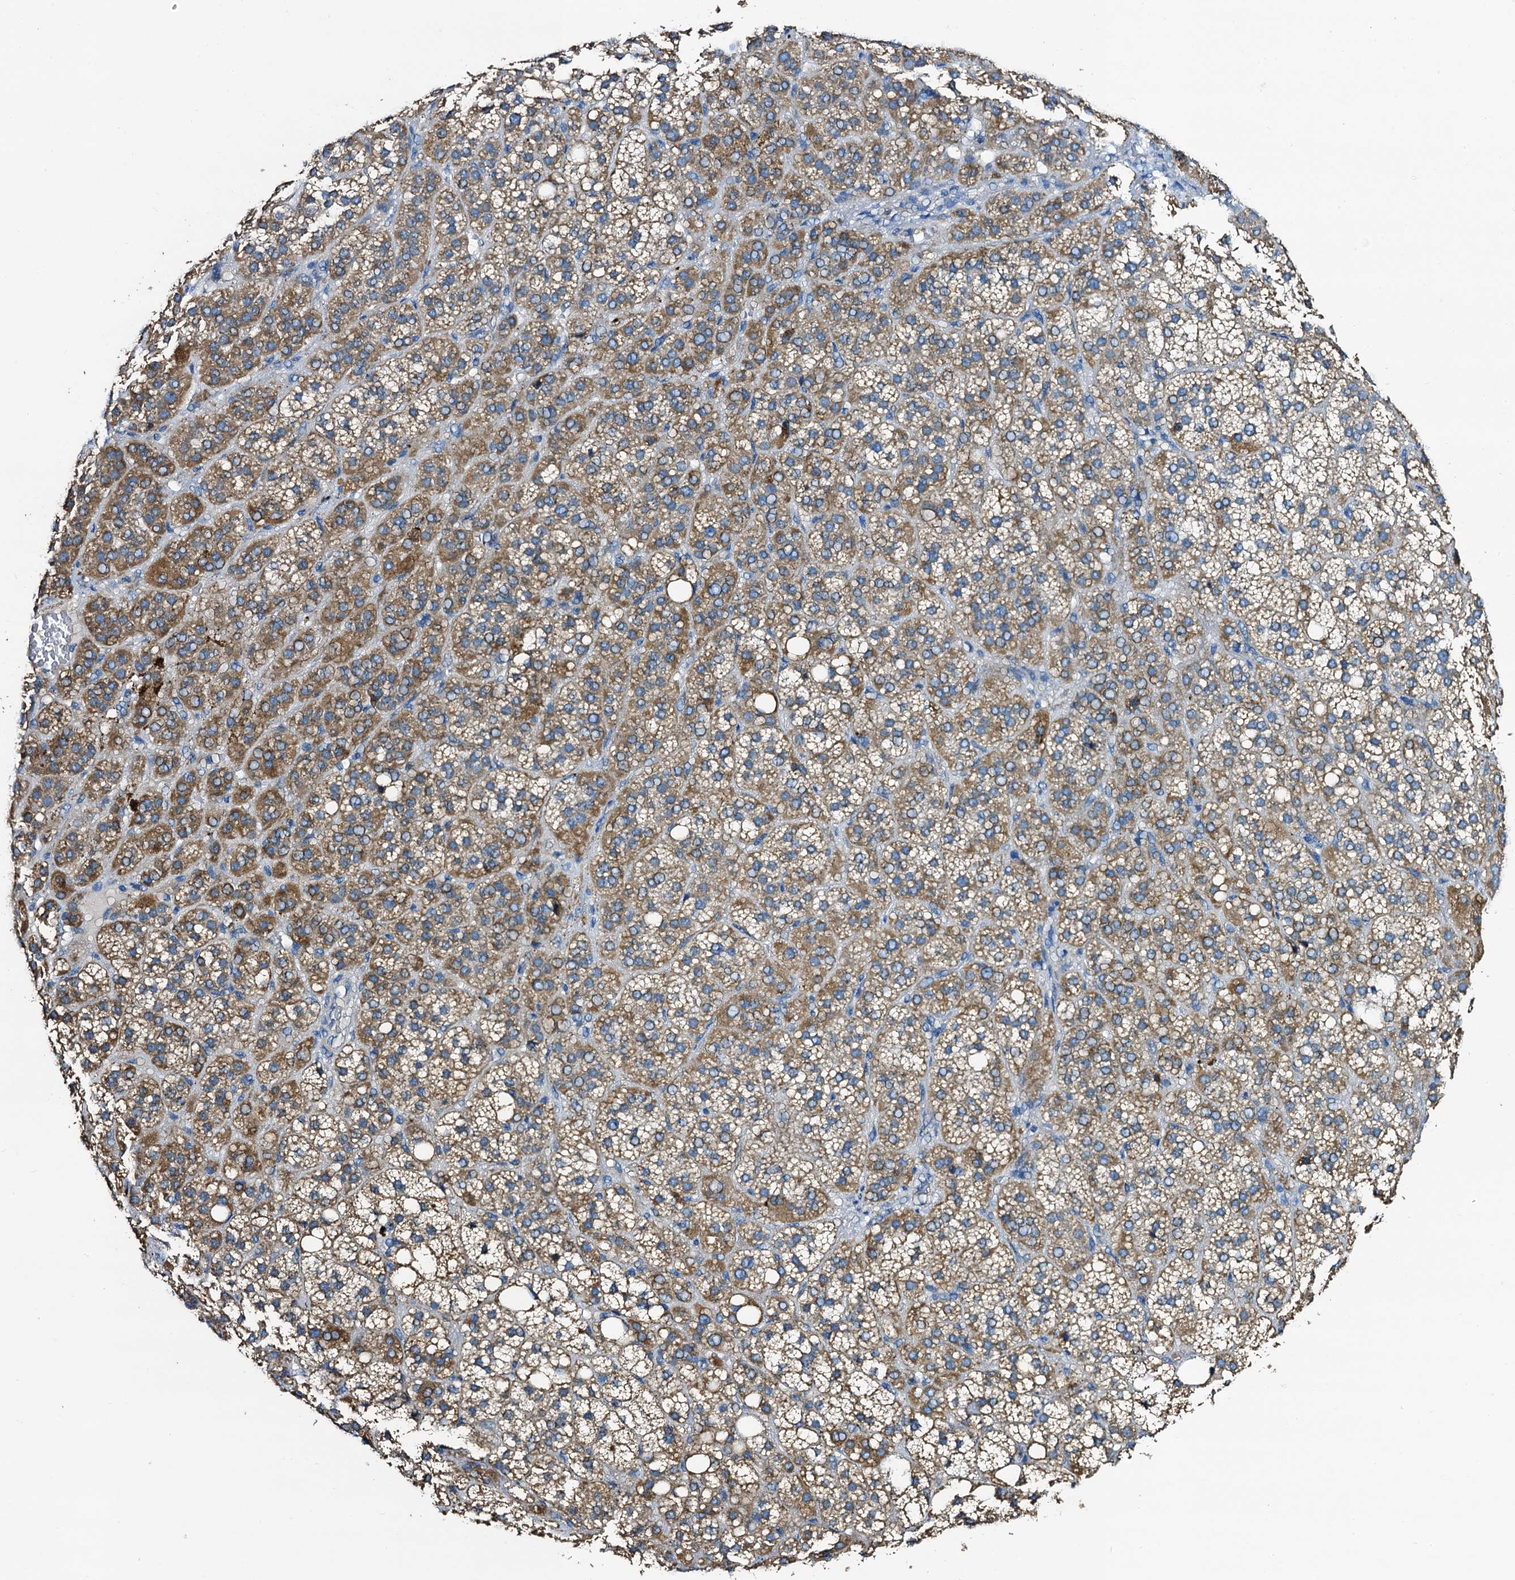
{"staining": {"intensity": "moderate", "quantity": "25%-75%", "location": "cytoplasmic/membranous"}, "tissue": "adrenal gland", "cell_type": "Glandular cells", "image_type": "normal", "snomed": [{"axis": "morphology", "description": "Normal tissue, NOS"}, {"axis": "topography", "description": "Adrenal gland"}], "caption": "A medium amount of moderate cytoplasmic/membranous positivity is identified in approximately 25%-75% of glandular cells in unremarkable adrenal gland.", "gene": "FREM3", "patient": {"sex": "female", "age": 59}}